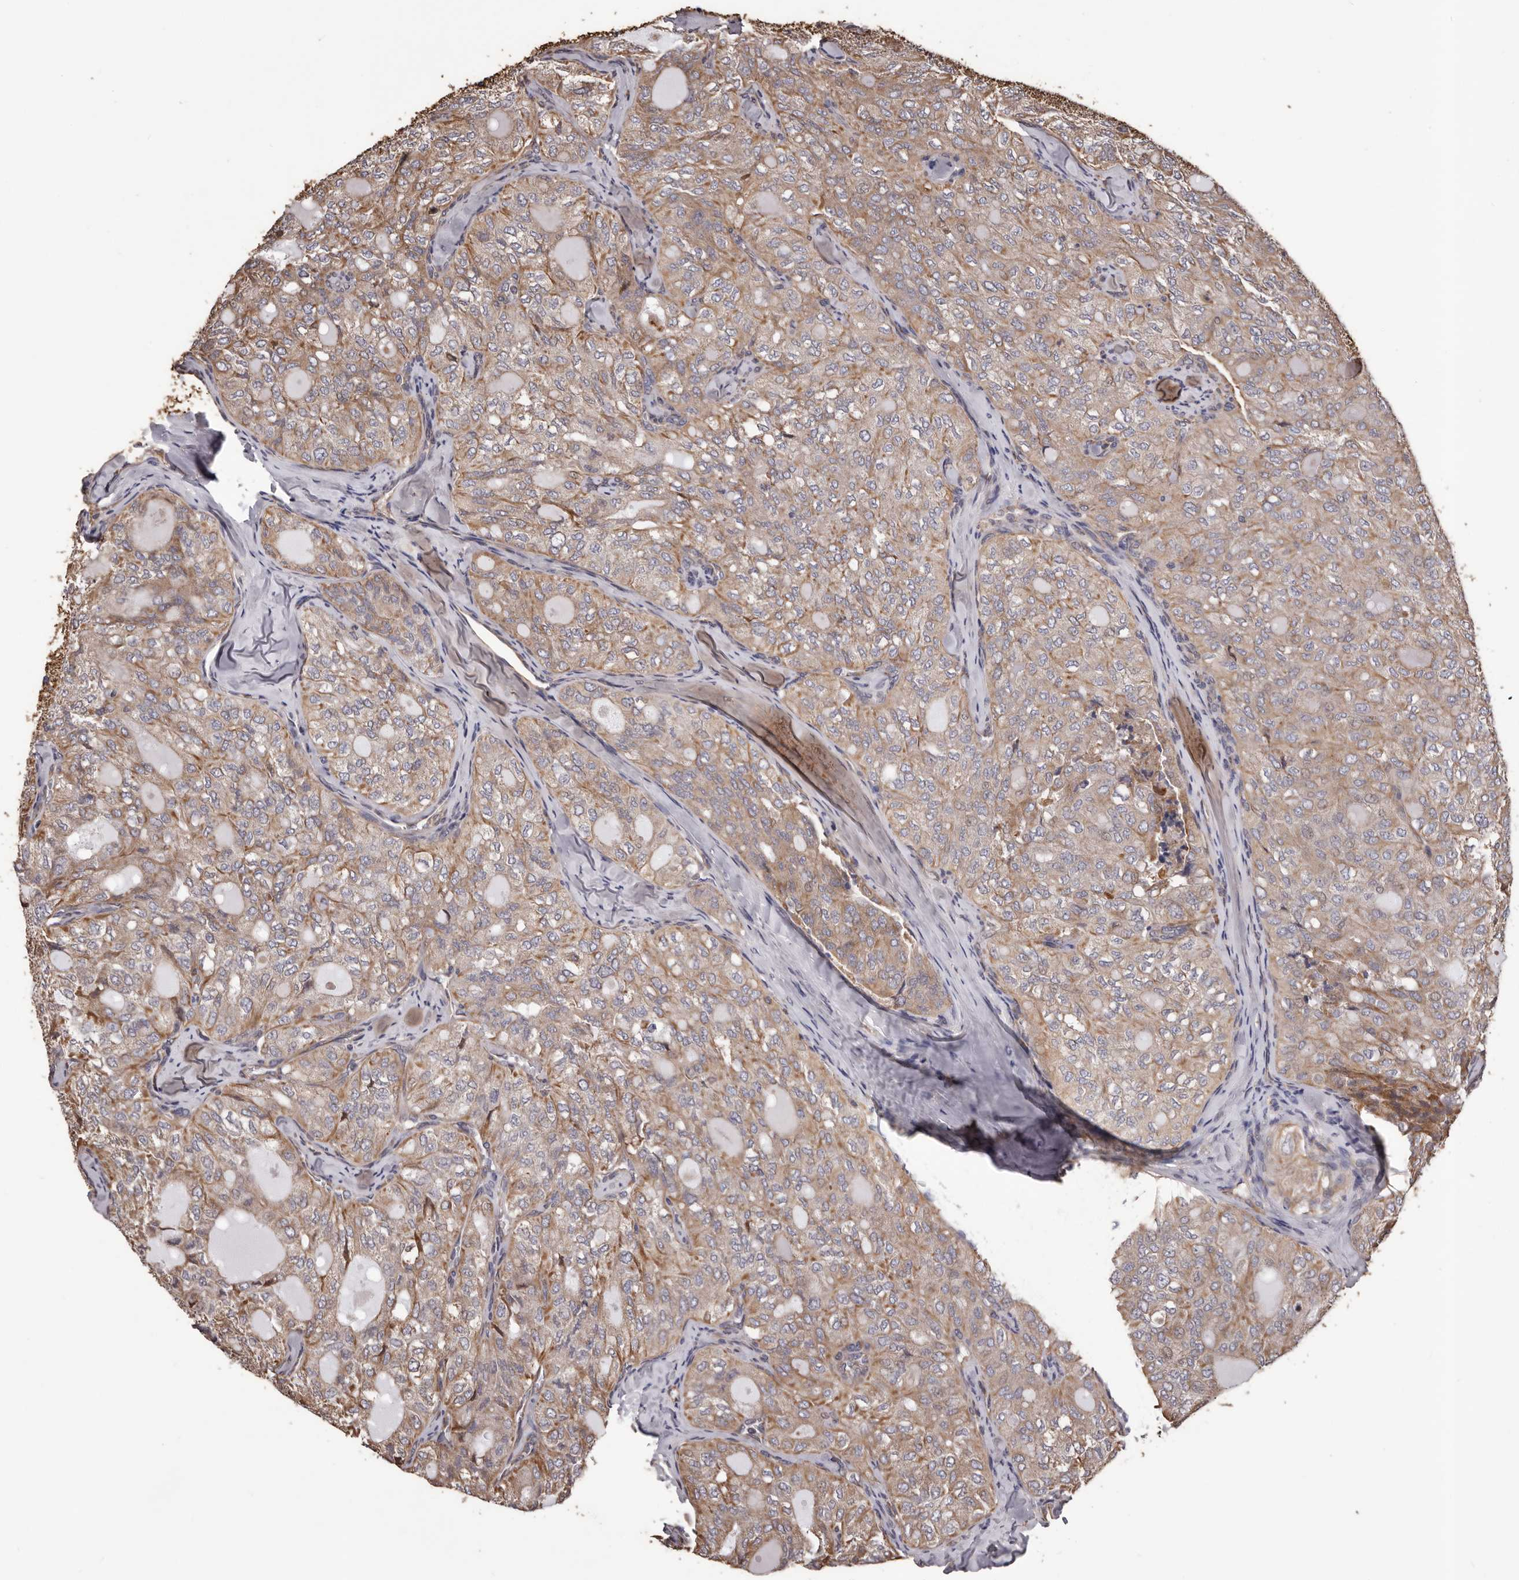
{"staining": {"intensity": "weak", "quantity": ">75%", "location": "cytoplasmic/membranous"}, "tissue": "thyroid cancer", "cell_type": "Tumor cells", "image_type": "cancer", "snomed": [{"axis": "morphology", "description": "Follicular adenoma carcinoma, NOS"}, {"axis": "topography", "description": "Thyroid gland"}], "caption": "This histopathology image shows follicular adenoma carcinoma (thyroid) stained with immunohistochemistry (IHC) to label a protein in brown. The cytoplasmic/membranous of tumor cells show weak positivity for the protein. Nuclei are counter-stained blue.", "gene": "CEP104", "patient": {"sex": "male", "age": 75}}